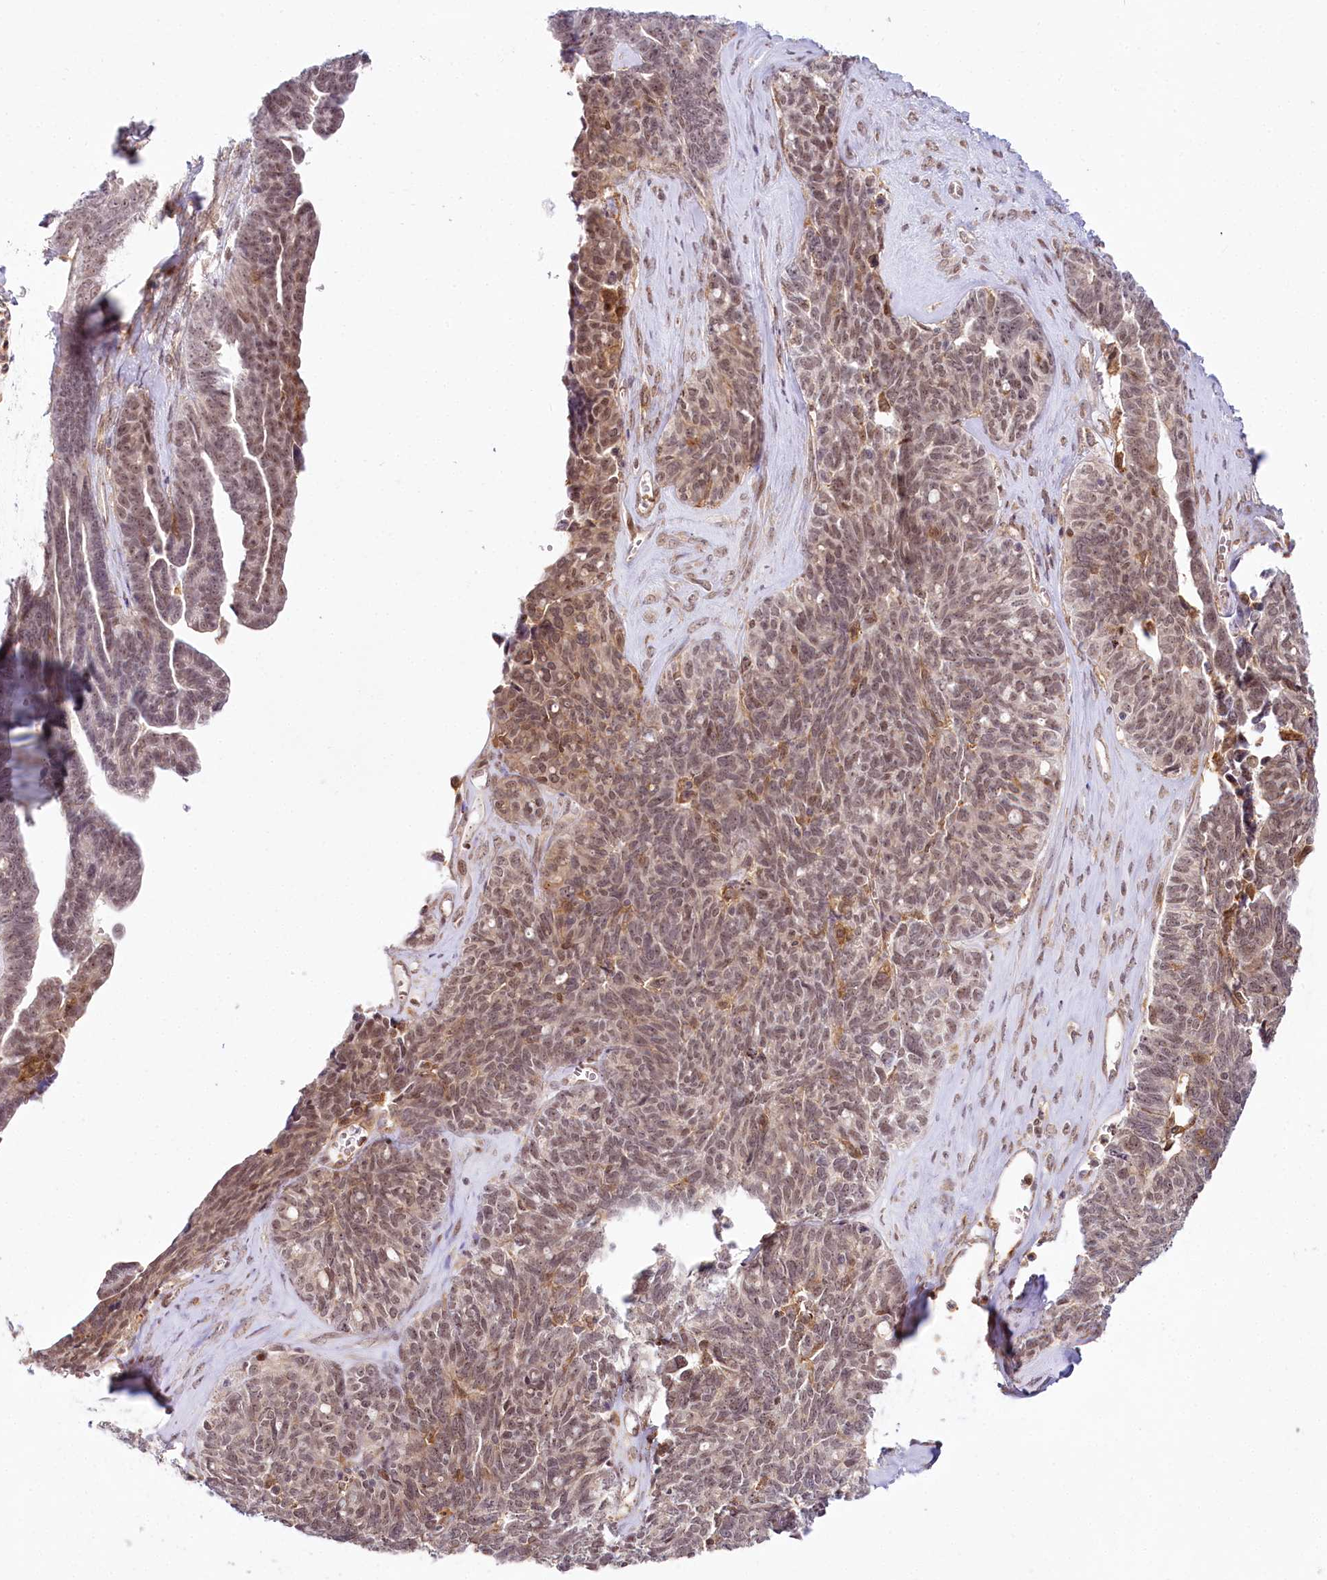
{"staining": {"intensity": "moderate", "quantity": ">75%", "location": "nuclear"}, "tissue": "ovarian cancer", "cell_type": "Tumor cells", "image_type": "cancer", "snomed": [{"axis": "morphology", "description": "Cystadenocarcinoma, serous, NOS"}, {"axis": "topography", "description": "Ovary"}], "caption": "Serous cystadenocarcinoma (ovarian) stained with a protein marker shows moderate staining in tumor cells.", "gene": "TUBGCP2", "patient": {"sex": "female", "age": 79}}